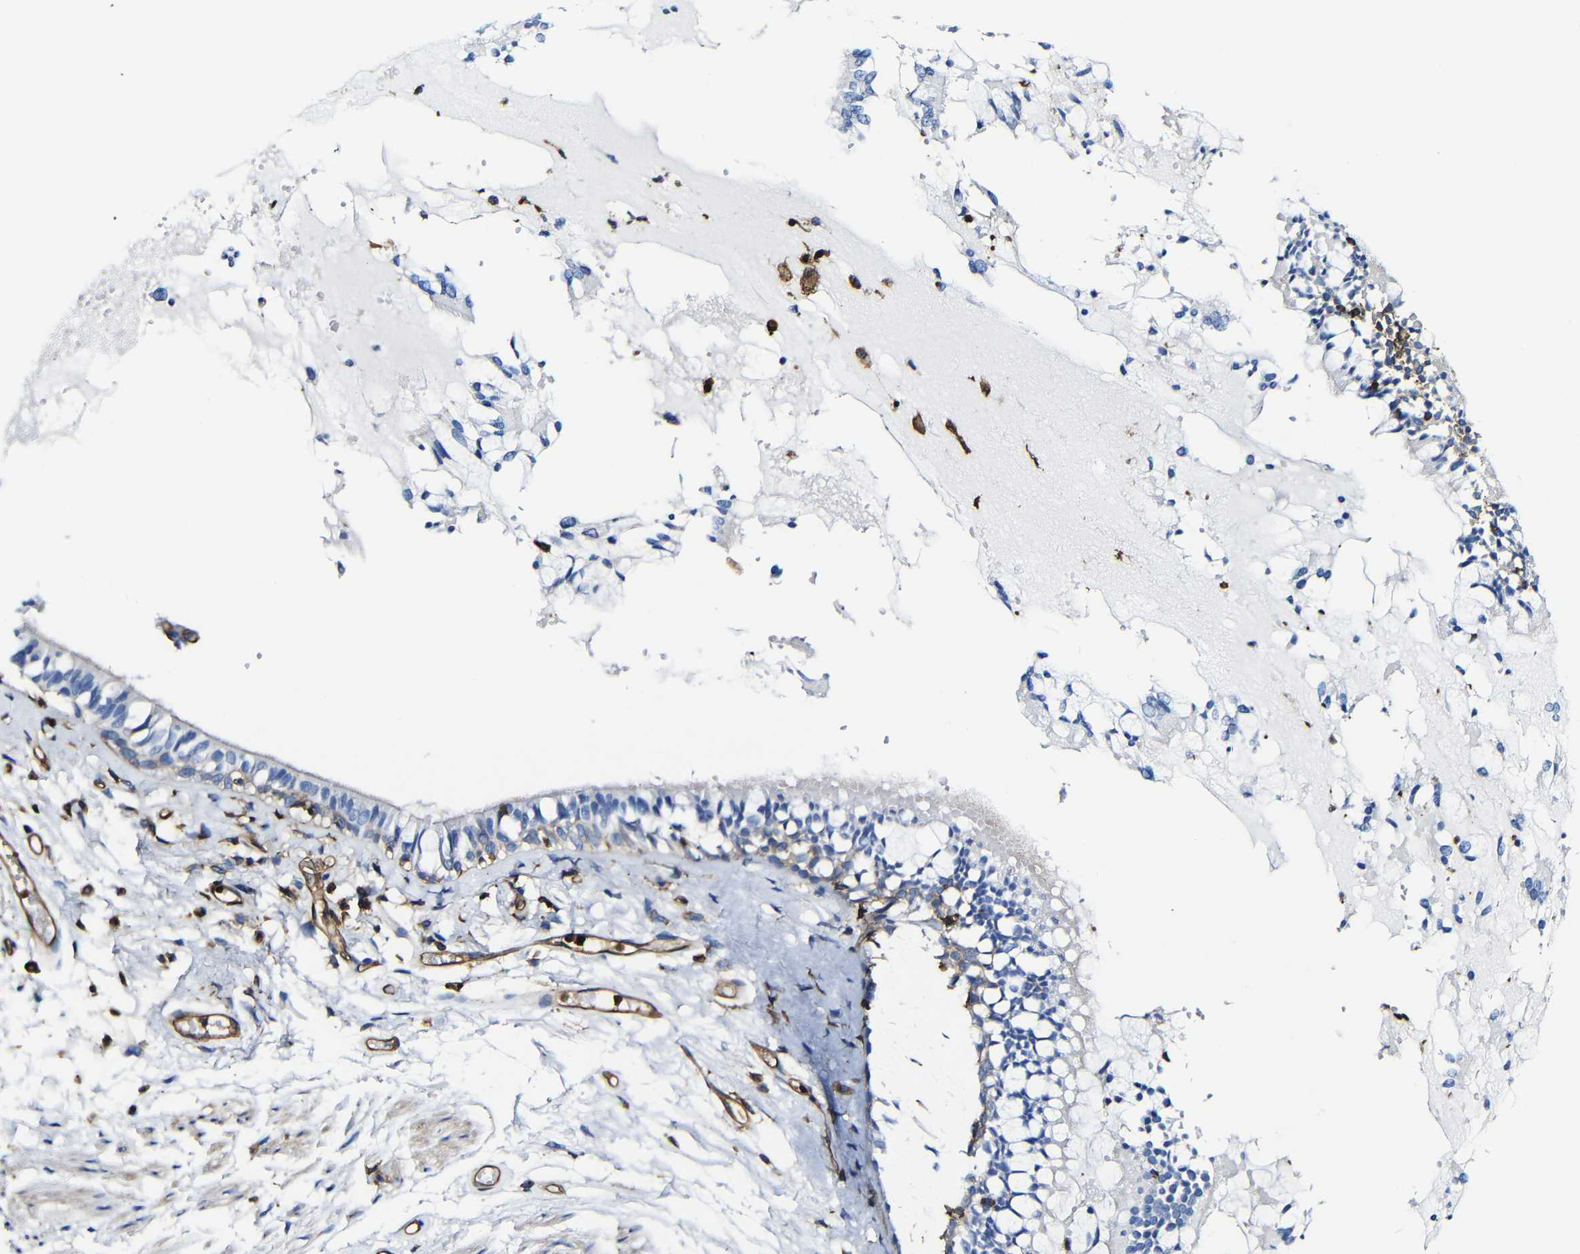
{"staining": {"intensity": "negative", "quantity": "none", "location": "none"}, "tissue": "bronchus", "cell_type": "Respiratory epithelial cells", "image_type": "normal", "snomed": [{"axis": "morphology", "description": "Normal tissue, NOS"}, {"axis": "morphology", "description": "Inflammation, NOS"}, {"axis": "topography", "description": "Cartilage tissue"}, {"axis": "topography", "description": "Lung"}], "caption": "There is no significant positivity in respiratory epithelial cells of bronchus.", "gene": "MSN", "patient": {"sex": "male", "age": 71}}